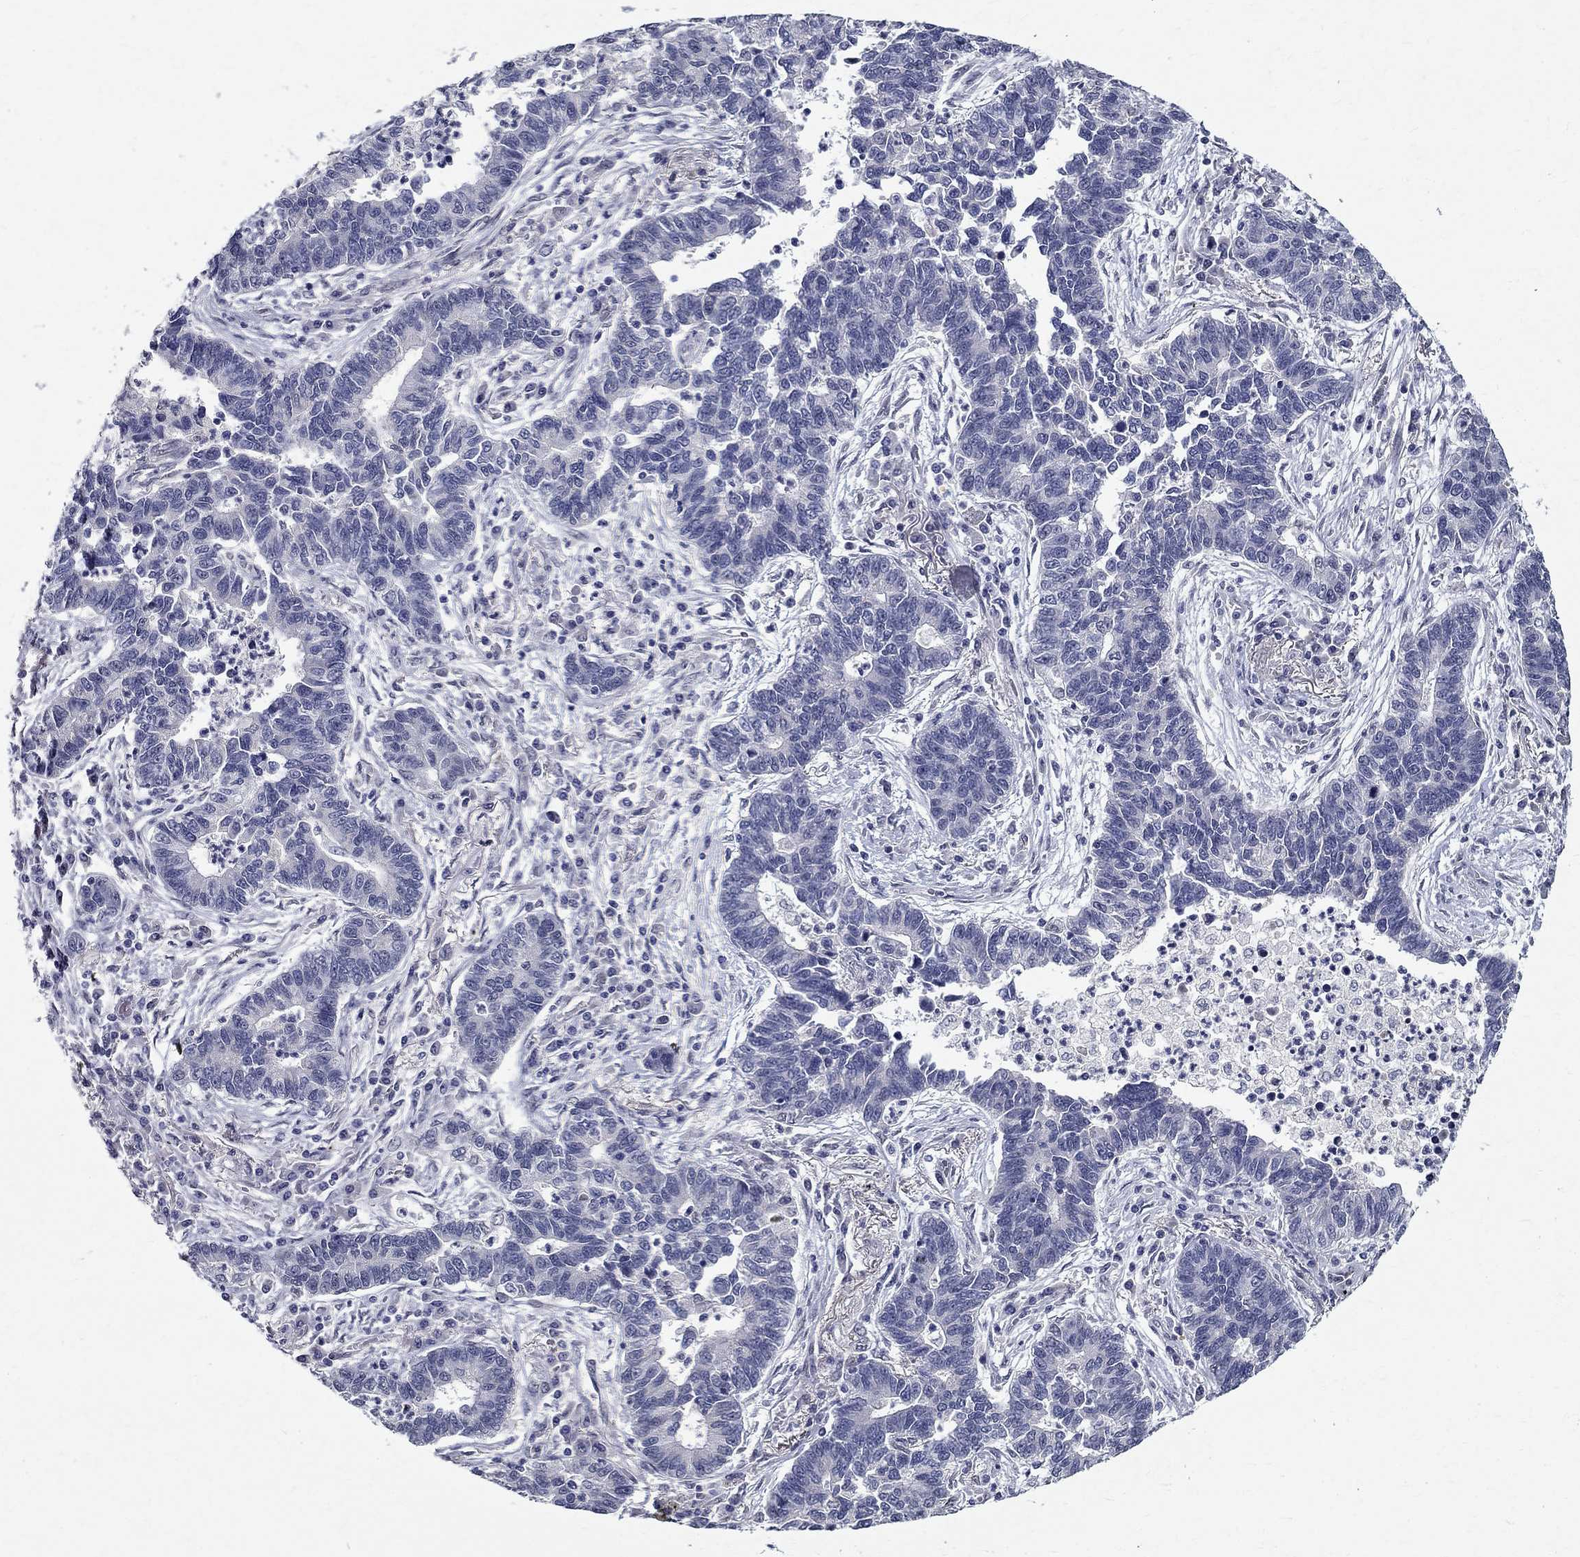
{"staining": {"intensity": "negative", "quantity": "none", "location": "none"}, "tissue": "lung cancer", "cell_type": "Tumor cells", "image_type": "cancer", "snomed": [{"axis": "morphology", "description": "Adenocarcinoma, NOS"}, {"axis": "topography", "description": "Lung"}], "caption": "Tumor cells show no significant staining in lung adenocarcinoma.", "gene": "RBFOX1", "patient": {"sex": "female", "age": 57}}